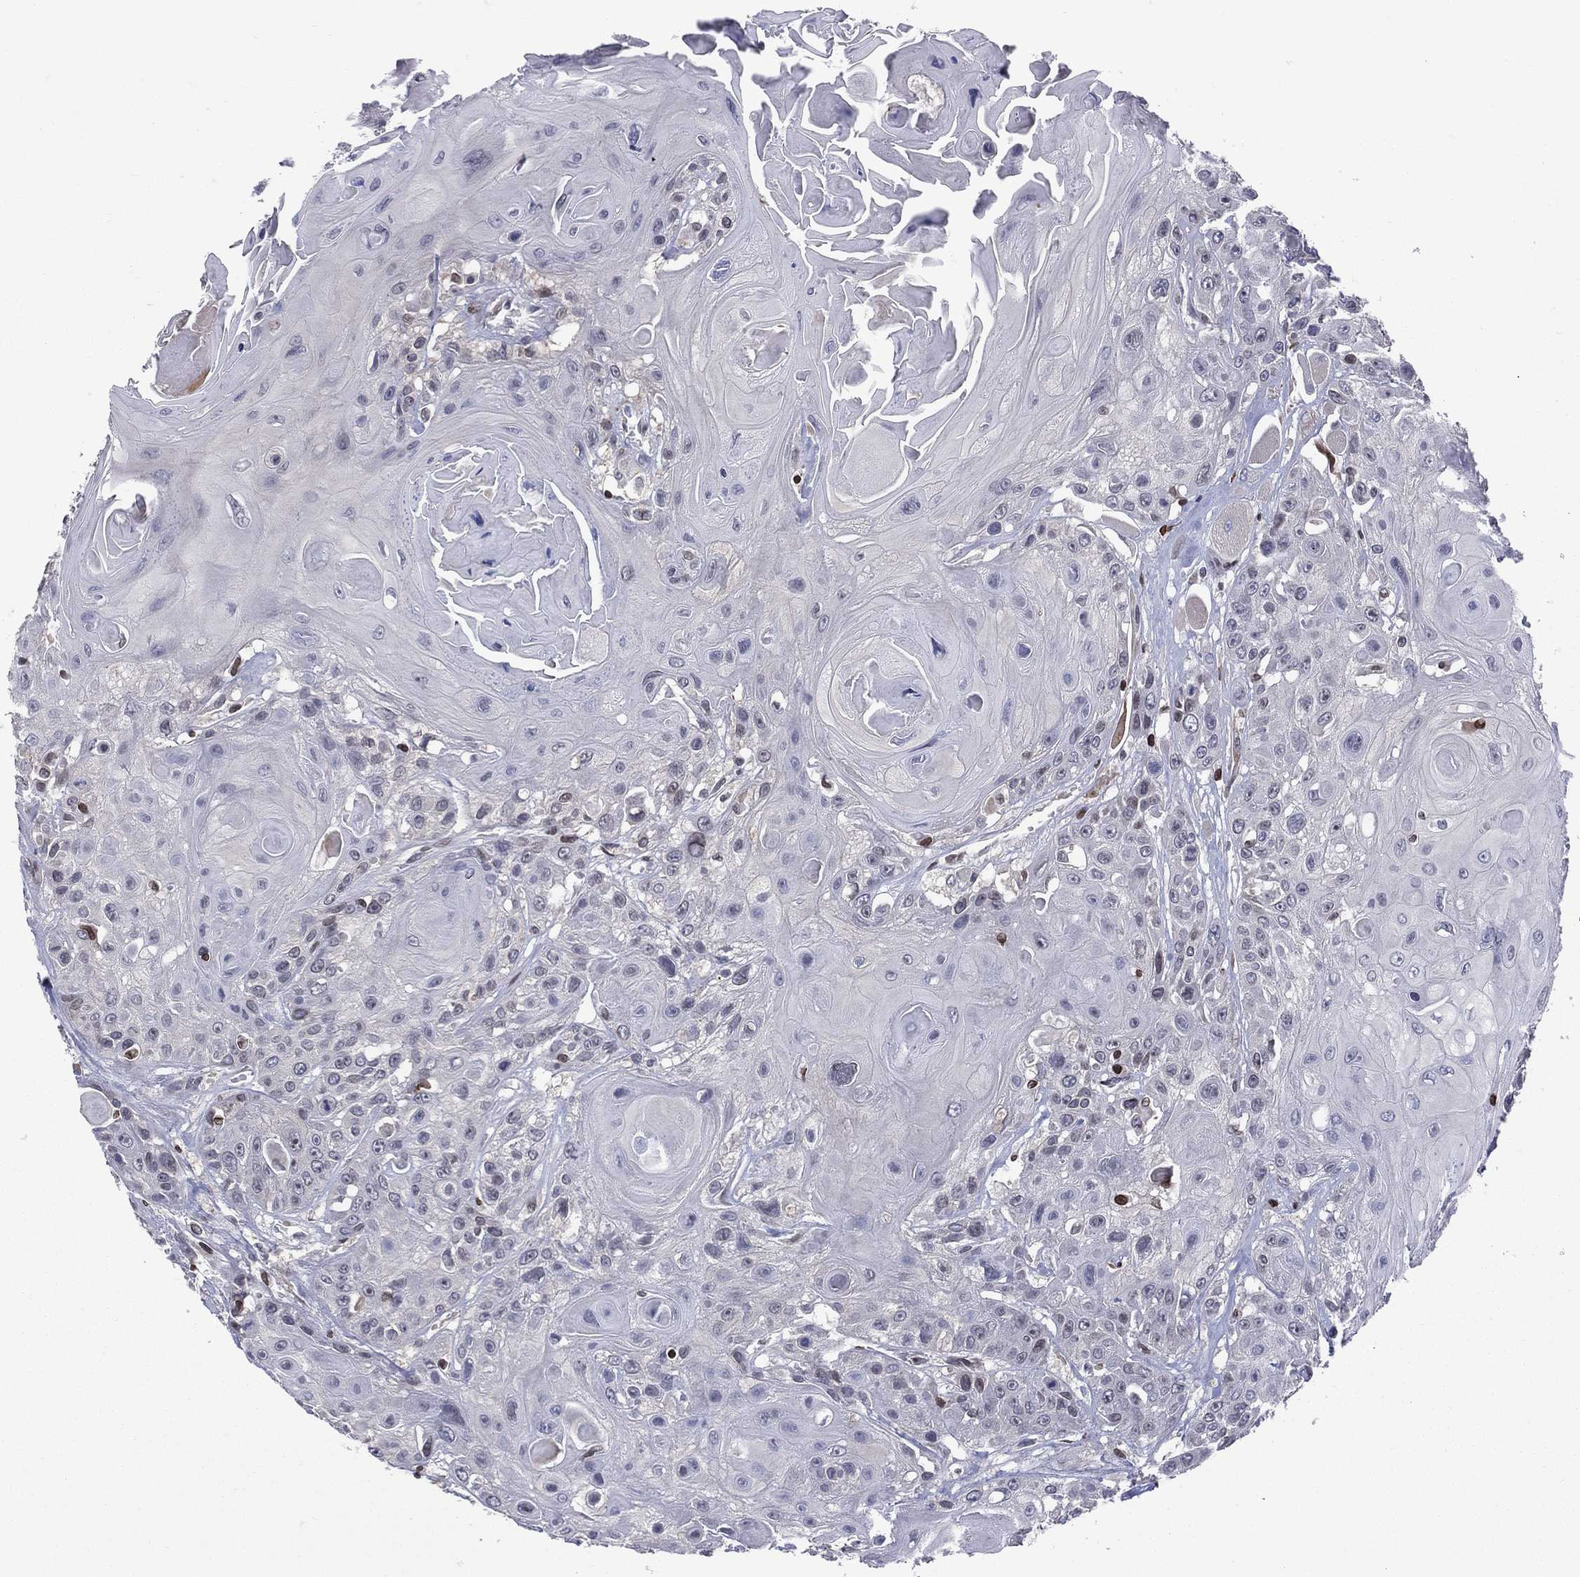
{"staining": {"intensity": "negative", "quantity": "none", "location": "none"}, "tissue": "head and neck cancer", "cell_type": "Tumor cells", "image_type": "cancer", "snomed": [{"axis": "morphology", "description": "Squamous cell carcinoma, NOS"}, {"axis": "topography", "description": "Head-Neck"}], "caption": "IHC micrograph of neoplastic tissue: head and neck squamous cell carcinoma stained with DAB (3,3'-diaminobenzidine) demonstrates no significant protein positivity in tumor cells.", "gene": "DBF4B", "patient": {"sex": "female", "age": 59}}